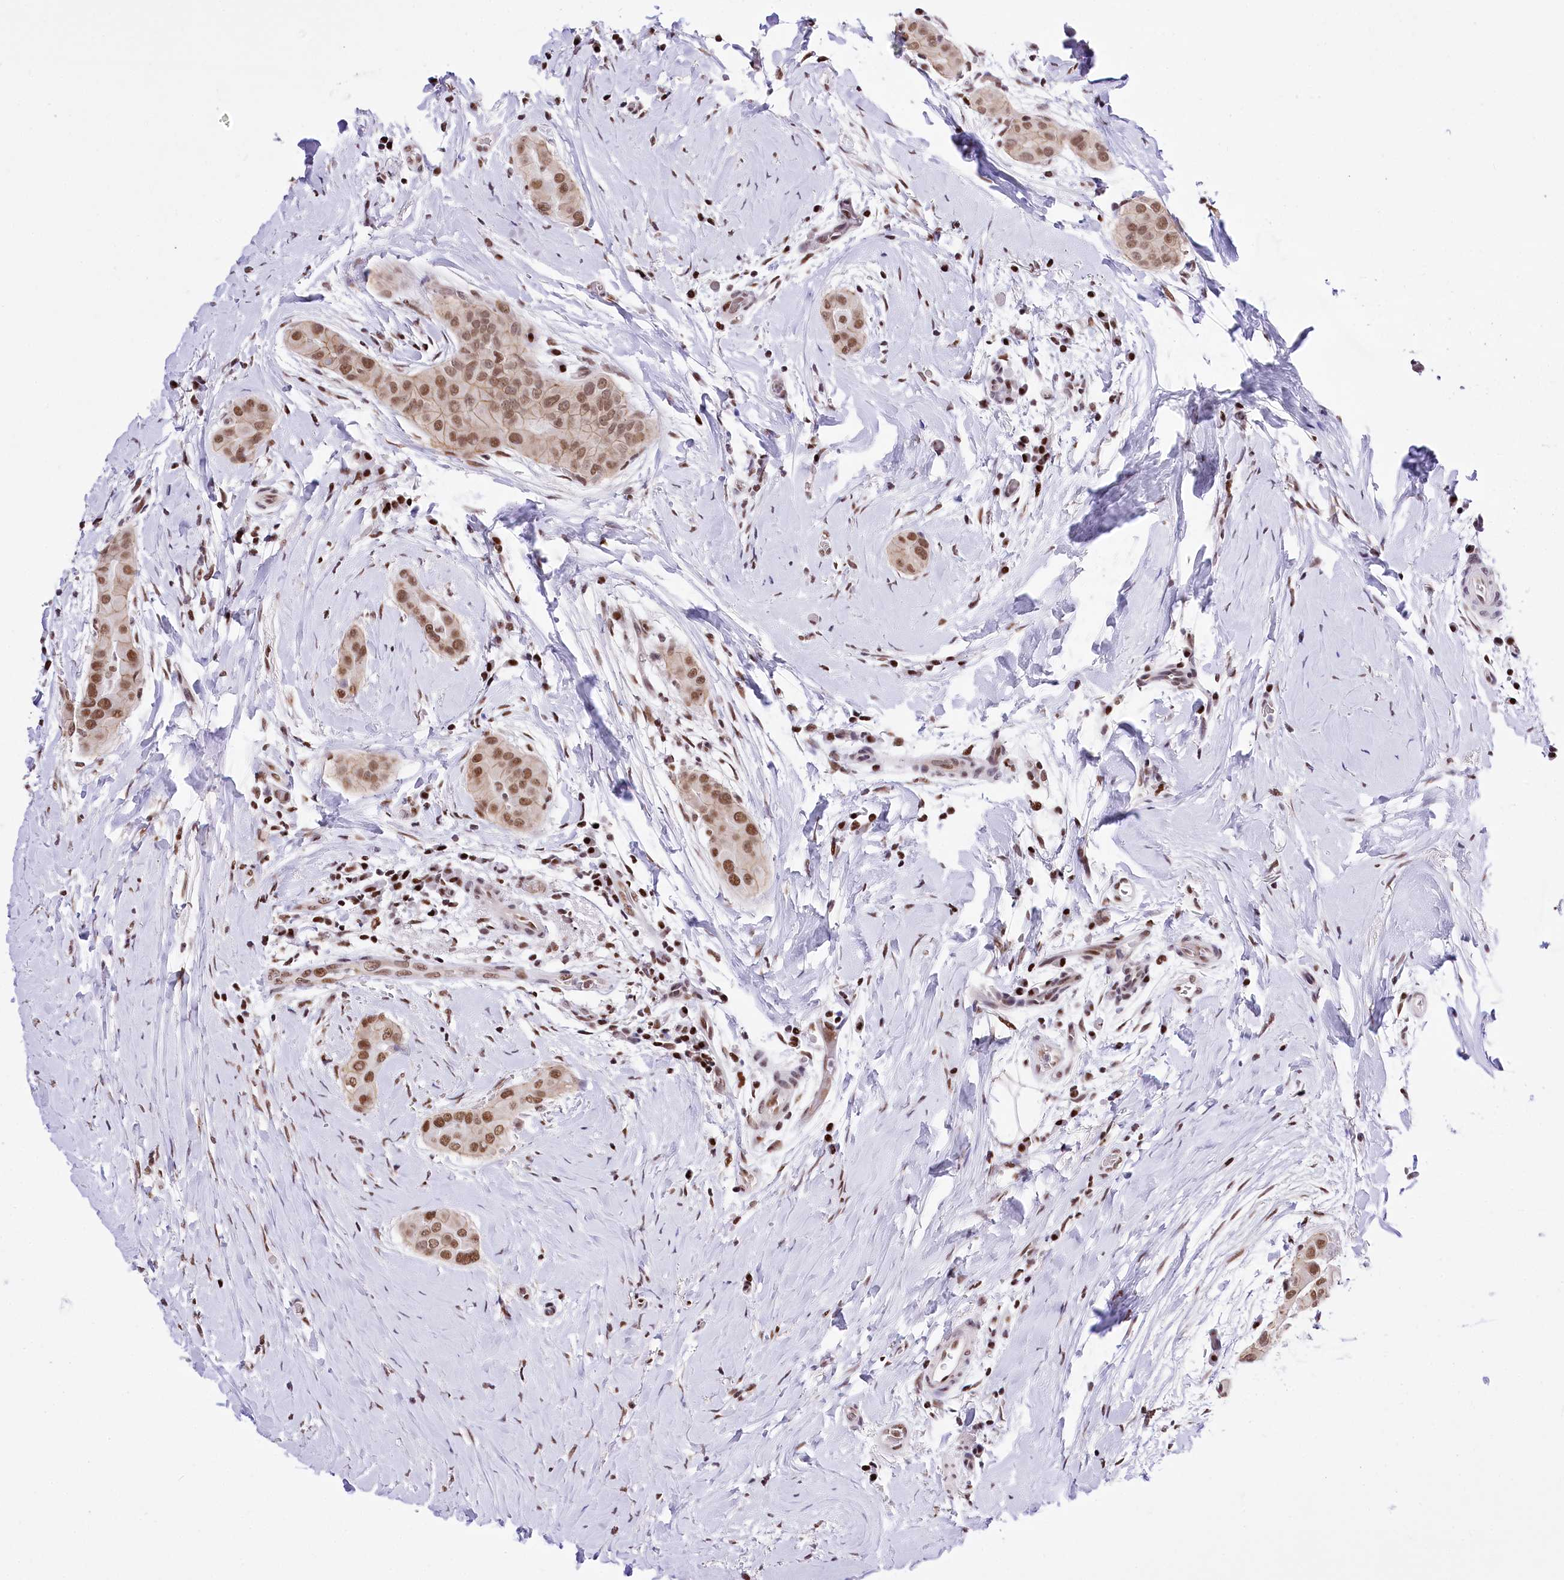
{"staining": {"intensity": "moderate", "quantity": ">75%", "location": "nuclear"}, "tissue": "thyroid cancer", "cell_type": "Tumor cells", "image_type": "cancer", "snomed": [{"axis": "morphology", "description": "Papillary adenocarcinoma, NOS"}, {"axis": "topography", "description": "Thyroid gland"}], "caption": "Immunohistochemical staining of human thyroid cancer demonstrates medium levels of moderate nuclear protein staining in approximately >75% of tumor cells.", "gene": "POU4F3", "patient": {"sex": "male", "age": 33}}